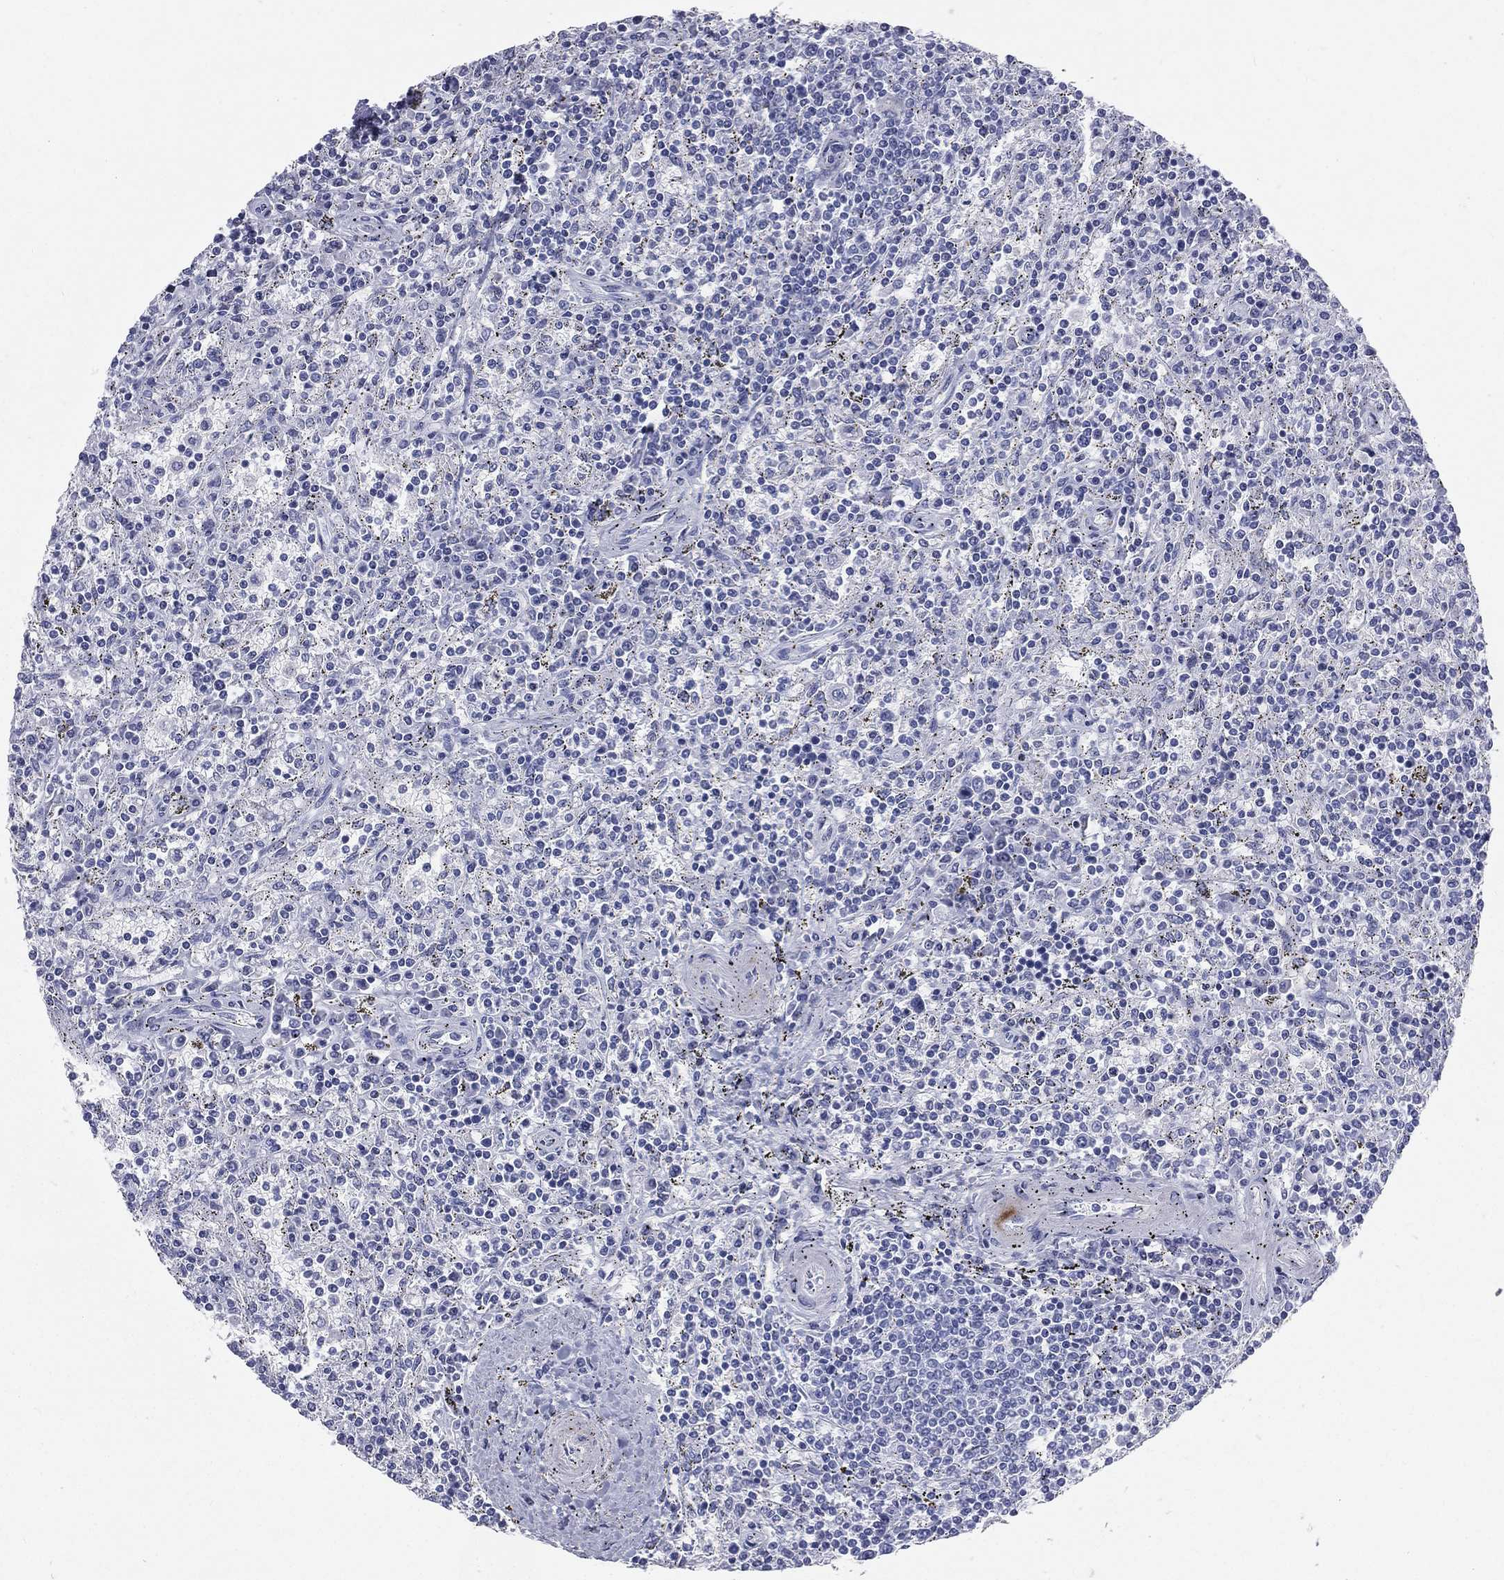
{"staining": {"intensity": "negative", "quantity": "none", "location": "none"}, "tissue": "lymphoma", "cell_type": "Tumor cells", "image_type": "cancer", "snomed": [{"axis": "morphology", "description": "Malignant lymphoma, non-Hodgkin's type, Low grade"}, {"axis": "topography", "description": "Spleen"}], "caption": "Tumor cells are negative for protein expression in human low-grade malignant lymphoma, non-Hodgkin's type. The staining is performed using DAB (3,3'-diaminobenzidine) brown chromogen with nuclei counter-stained in using hematoxylin.", "gene": "HP", "patient": {"sex": "male", "age": 62}}